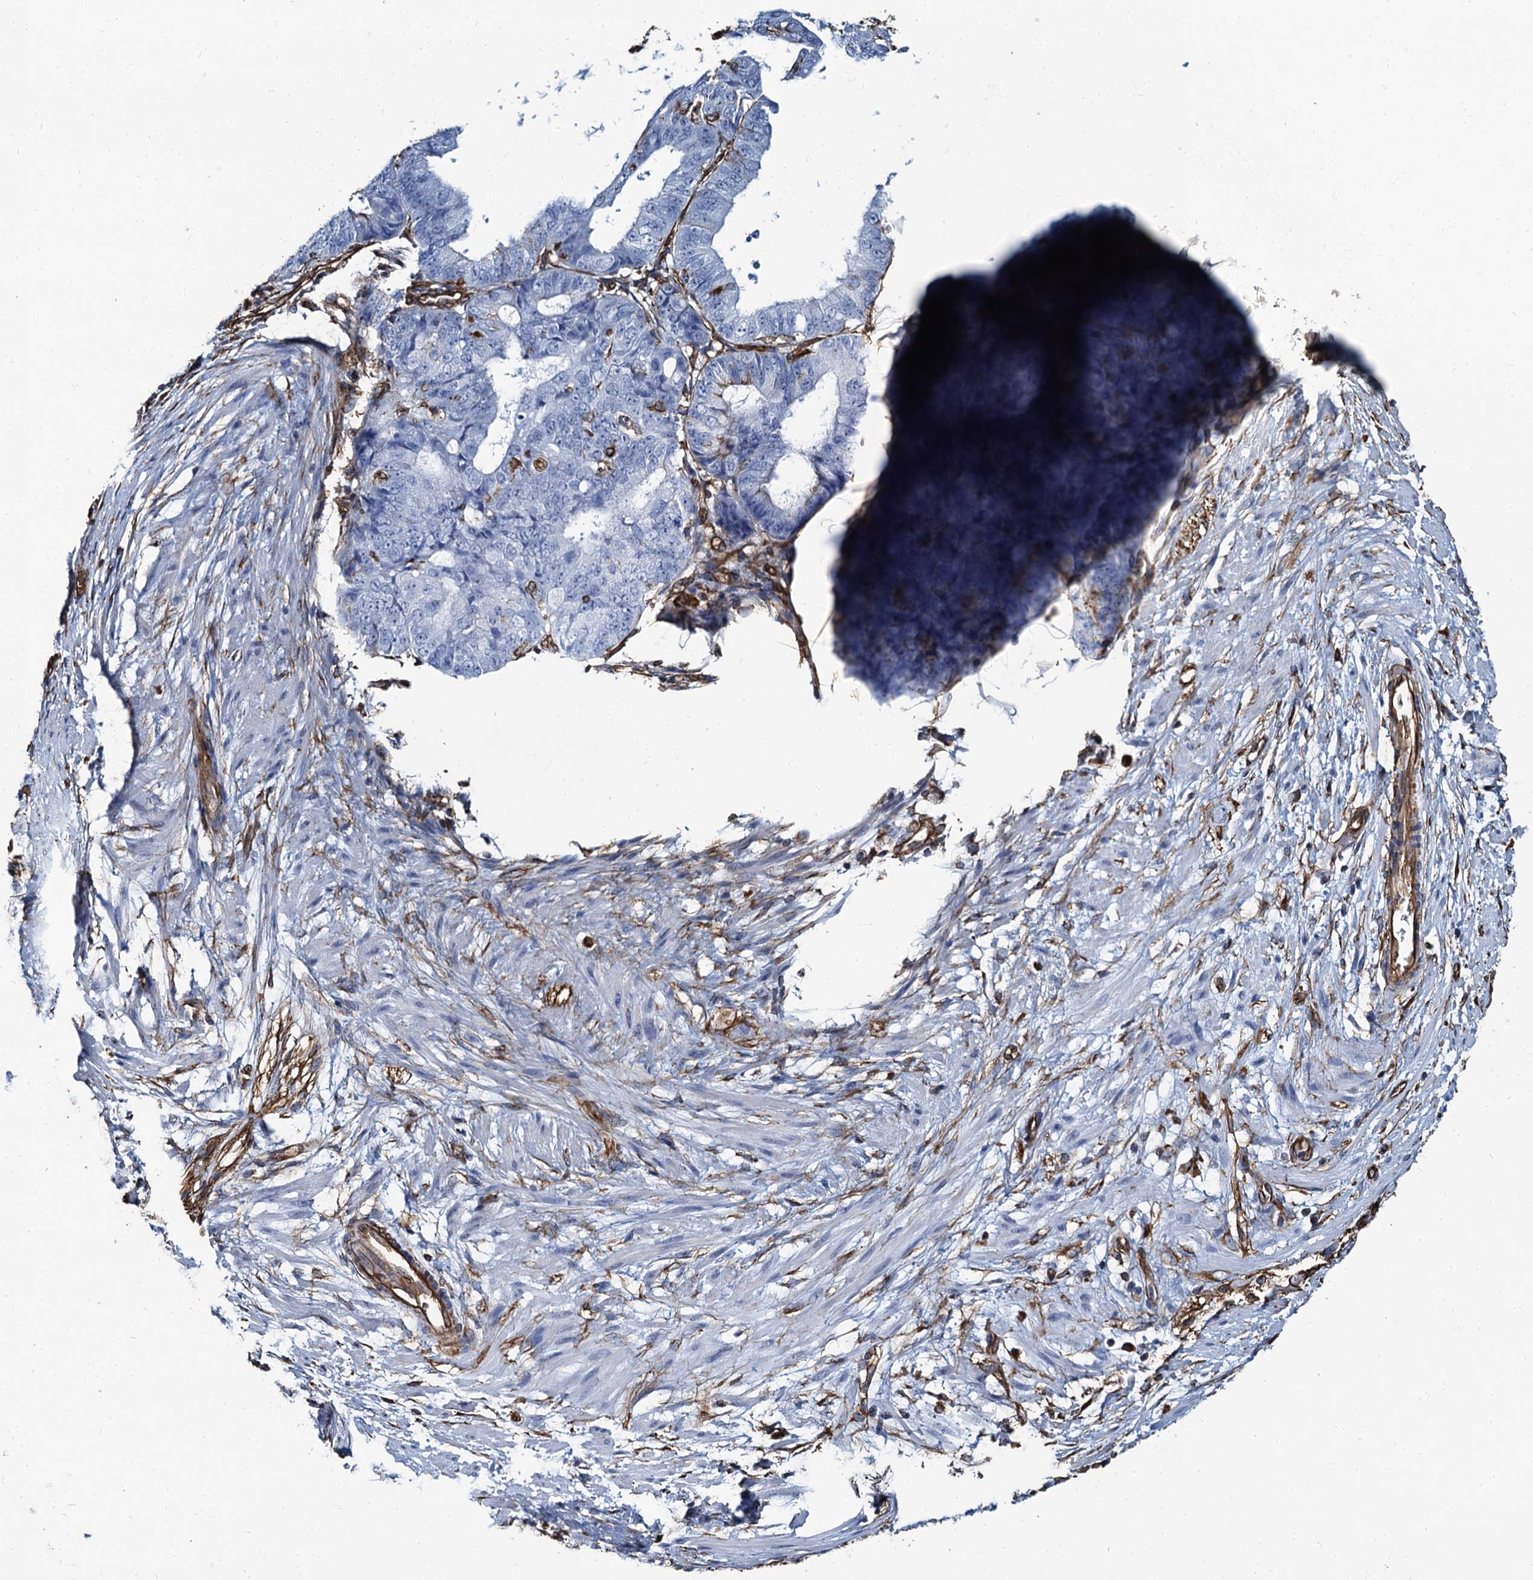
{"staining": {"intensity": "moderate", "quantity": "<25%", "location": "cytoplasmic/membranous"}, "tissue": "ovarian cancer", "cell_type": "Tumor cells", "image_type": "cancer", "snomed": [{"axis": "morphology", "description": "Carcinoma, endometroid"}, {"axis": "topography", "description": "Appendix"}, {"axis": "topography", "description": "Ovary"}], "caption": "IHC of human ovarian cancer shows low levels of moderate cytoplasmic/membranous expression in about <25% of tumor cells.", "gene": "PGM2", "patient": {"sex": "female", "age": 42}}